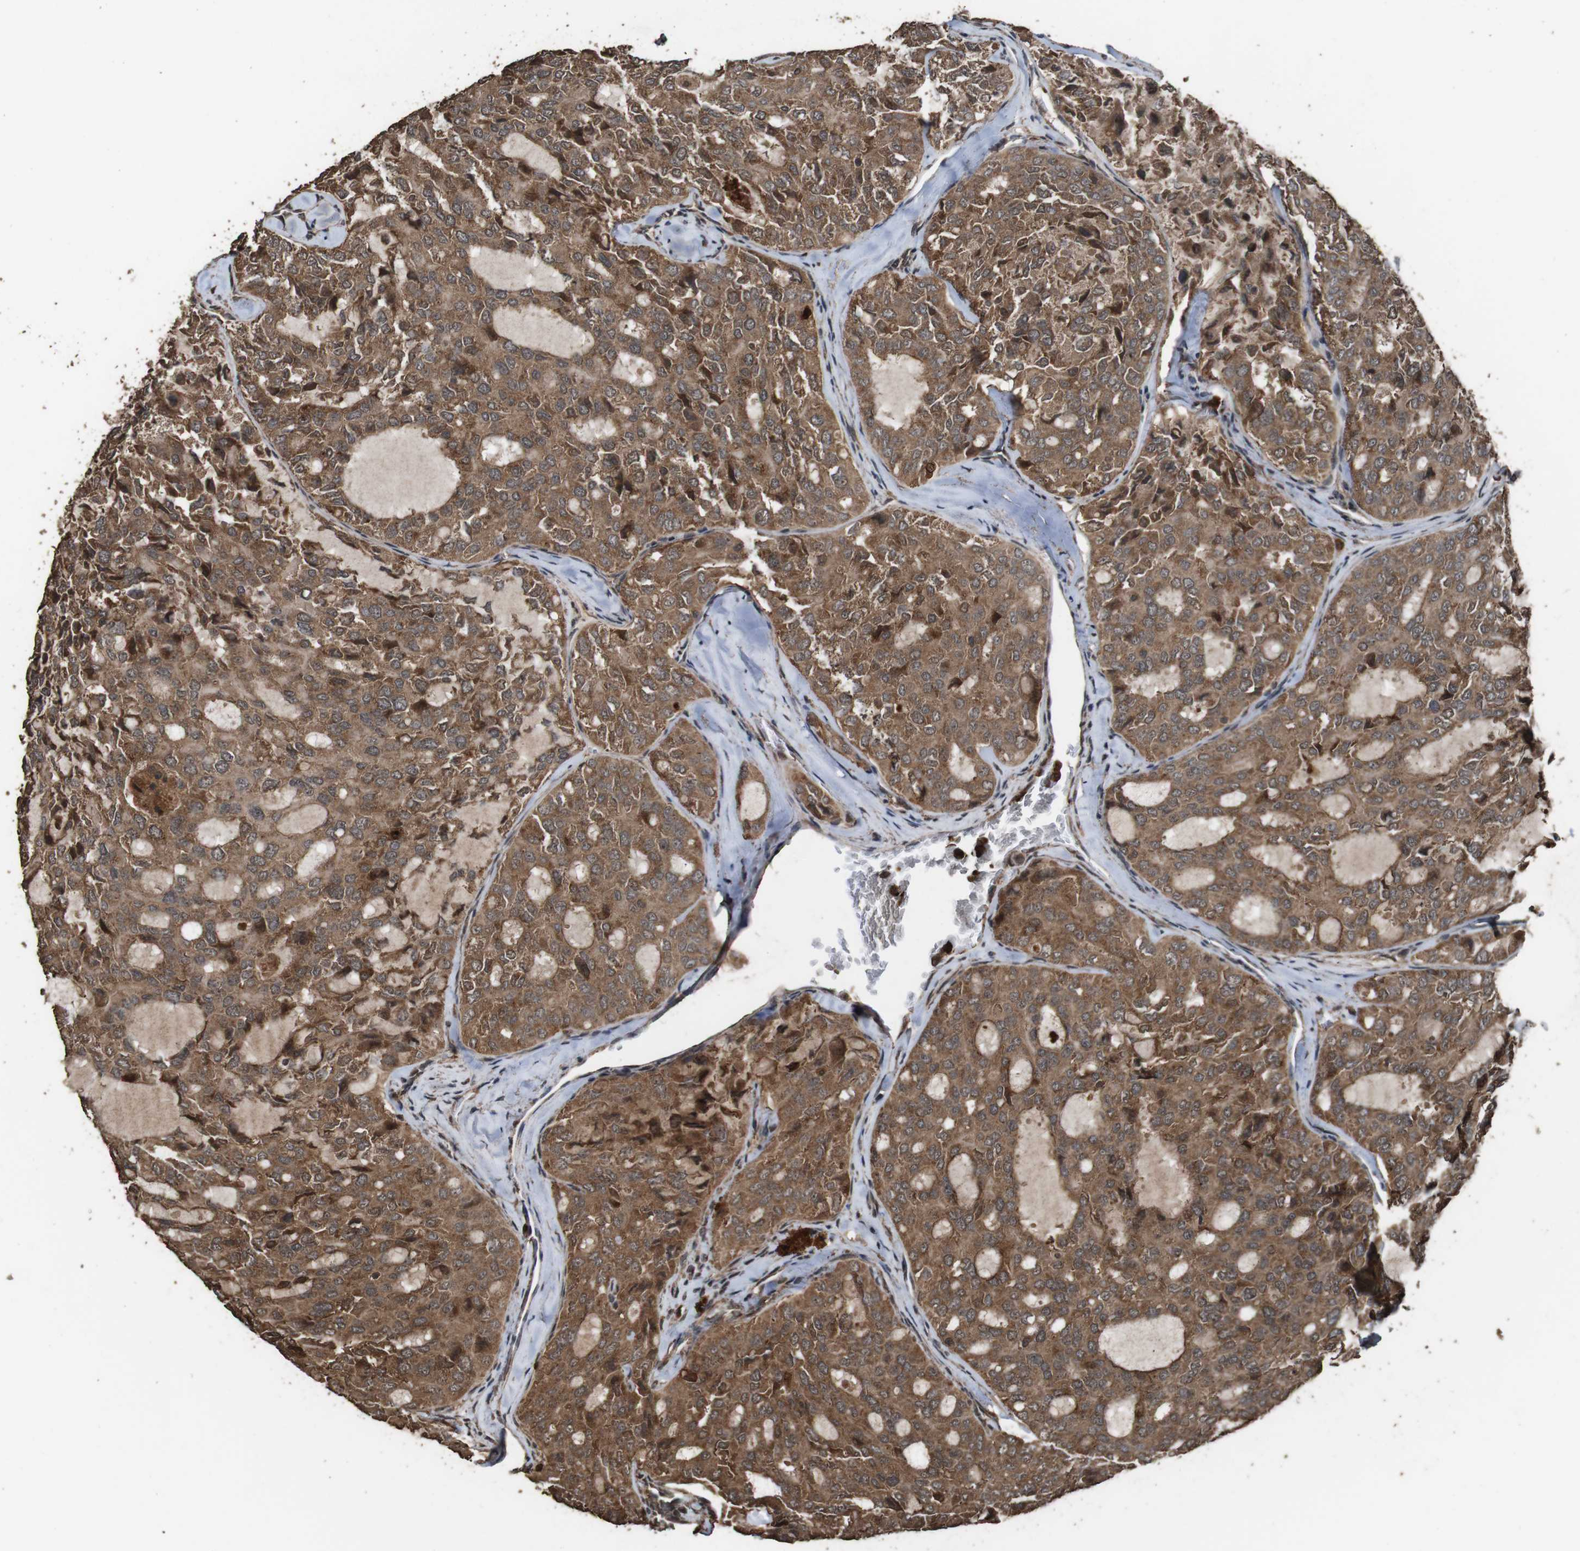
{"staining": {"intensity": "moderate", "quantity": ">75%", "location": "cytoplasmic/membranous"}, "tissue": "thyroid cancer", "cell_type": "Tumor cells", "image_type": "cancer", "snomed": [{"axis": "morphology", "description": "Follicular adenoma carcinoma, NOS"}, {"axis": "topography", "description": "Thyroid gland"}], "caption": "A brown stain shows moderate cytoplasmic/membranous expression of a protein in thyroid cancer tumor cells.", "gene": "RRAS2", "patient": {"sex": "male", "age": 75}}